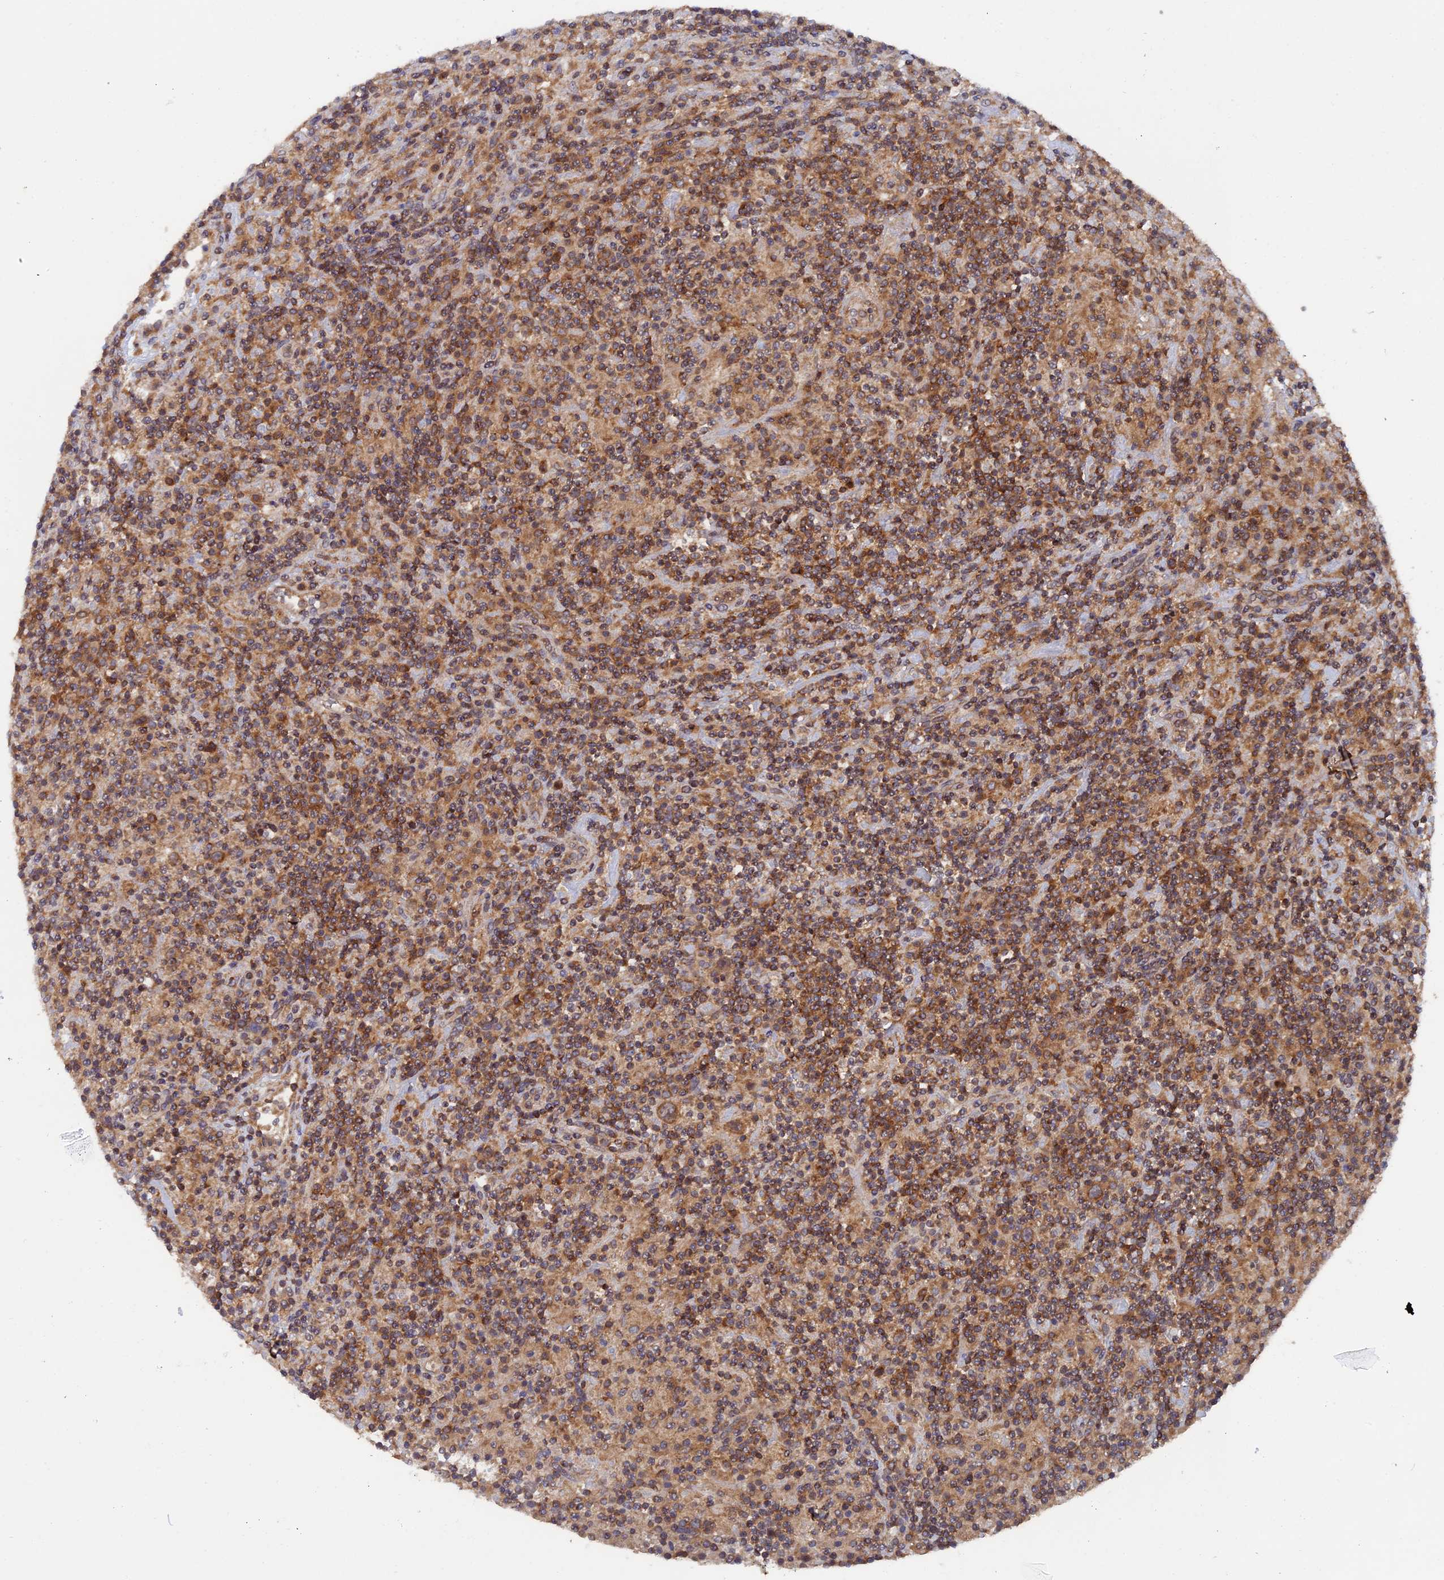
{"staining": {"intensity": "moderate", "quantity": ">75%", "location": "cytoplasmic/membranous"}, "tissue": "lymphoma", "cell_type": "Tumor cells", "image_type": "cancer", "snomed": [{"axis": "morphology", "description": "Hodgkin's disease, NOS"}, {"axis": "topography", "description": "Lymph node"}], "caption": "Immunohistochemistry (IHC) of Hodgkin's disease reveals medium levels of moderate cytoplasmic/membranous positivity in about >75% of tumor cells.", "gene": "RAB15", "patient": {"sex": "male", "age": 70}}